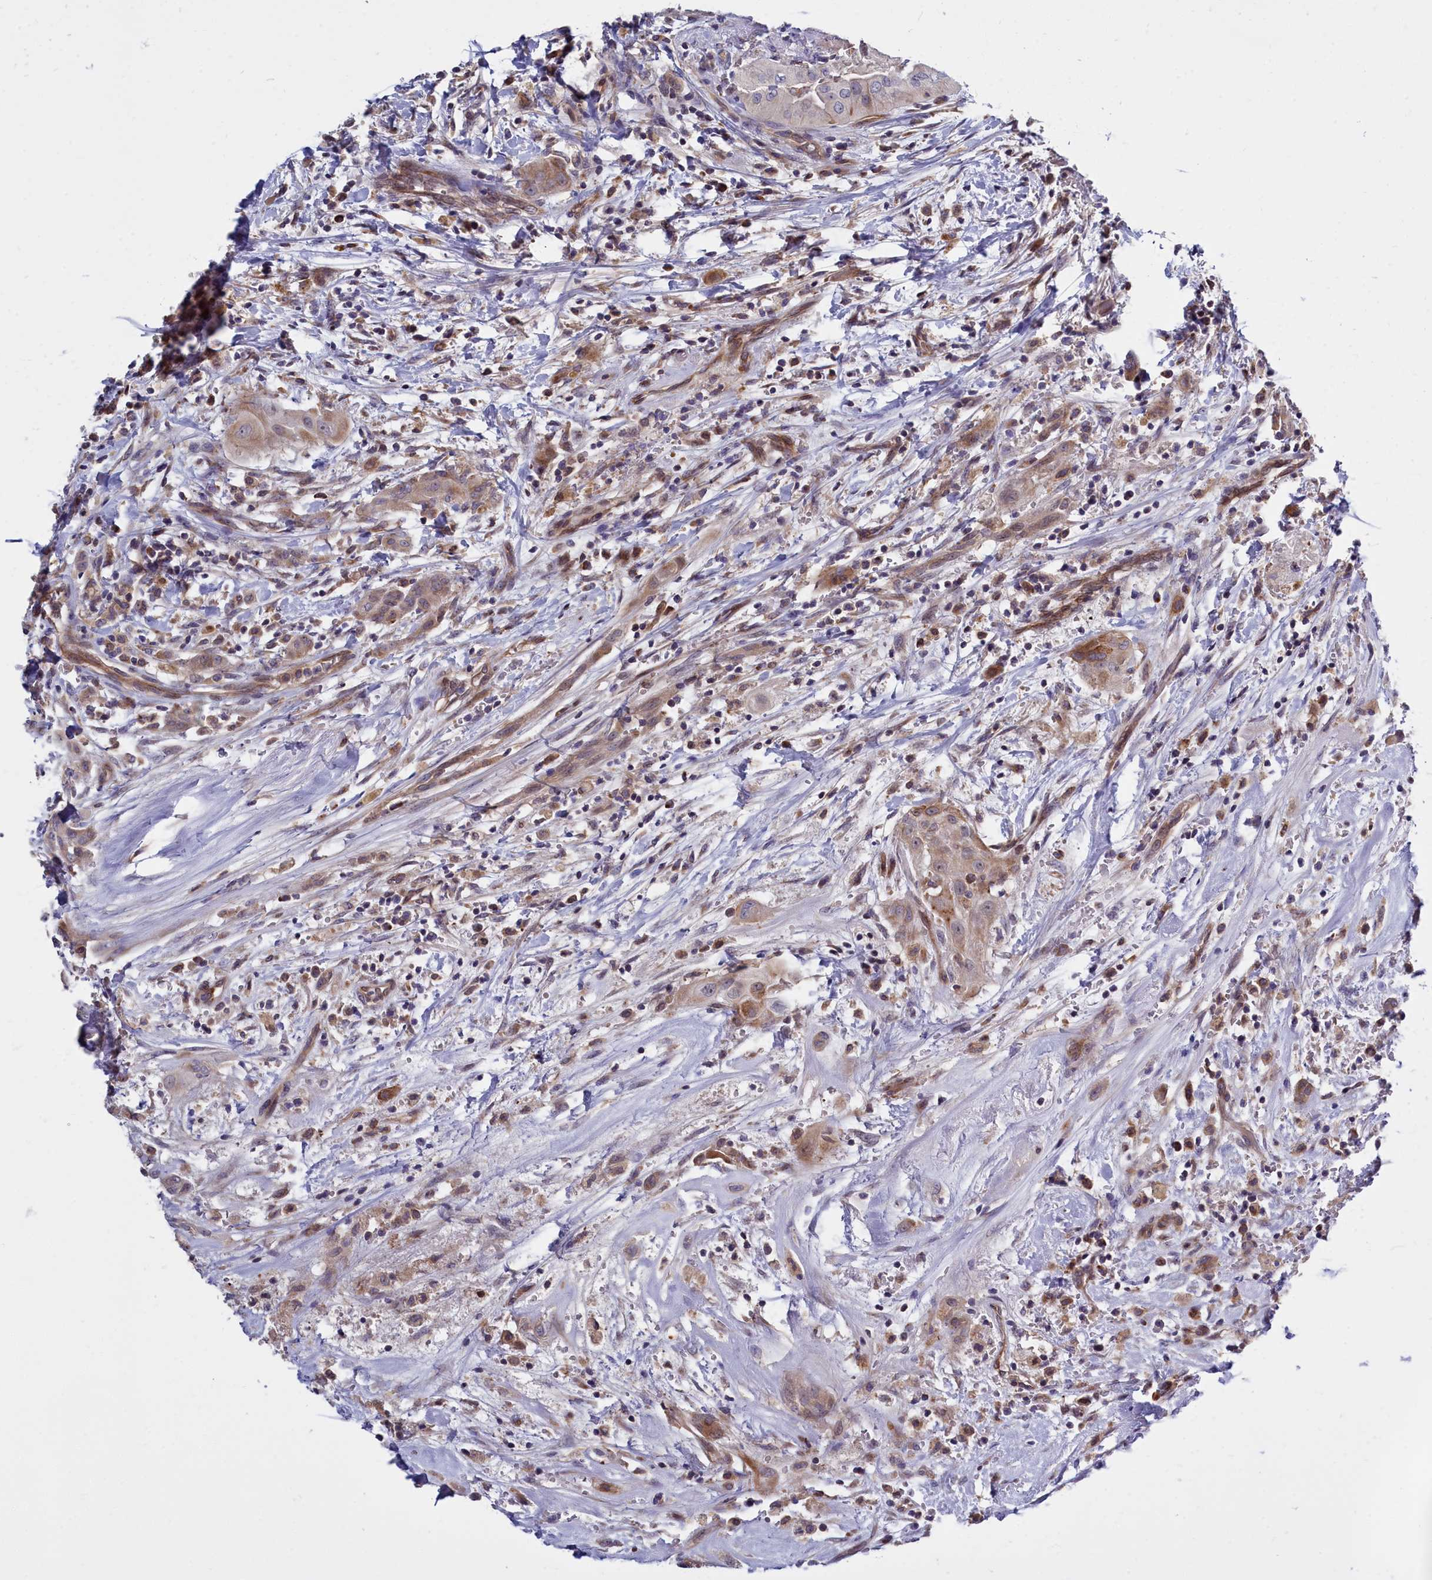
{"staining": {"intensity": "moderate", "quantity": "<25%", "location": "cytoplasmic/membranous"}, "tissue": "thyroid cancer", "cell_type": "Tumor cells", "image_type": "cancer", "snomed": [{"axis": "morphology", "description": "Papillary adenocarcinoma, NOS"}, {"axis": "topography", "description": "Thyroid gland"}], "caption": "An immunohistochemistry photomicrograph of tumor tissue is shown. Protein staining in brown labels moderate cytoplasmic/membranous positivity in papillary adenocarcinoma (thyroid) within tumor cells.", "gene": "RAPGEF4", "patient": {"sex": "female", "age": 59}}